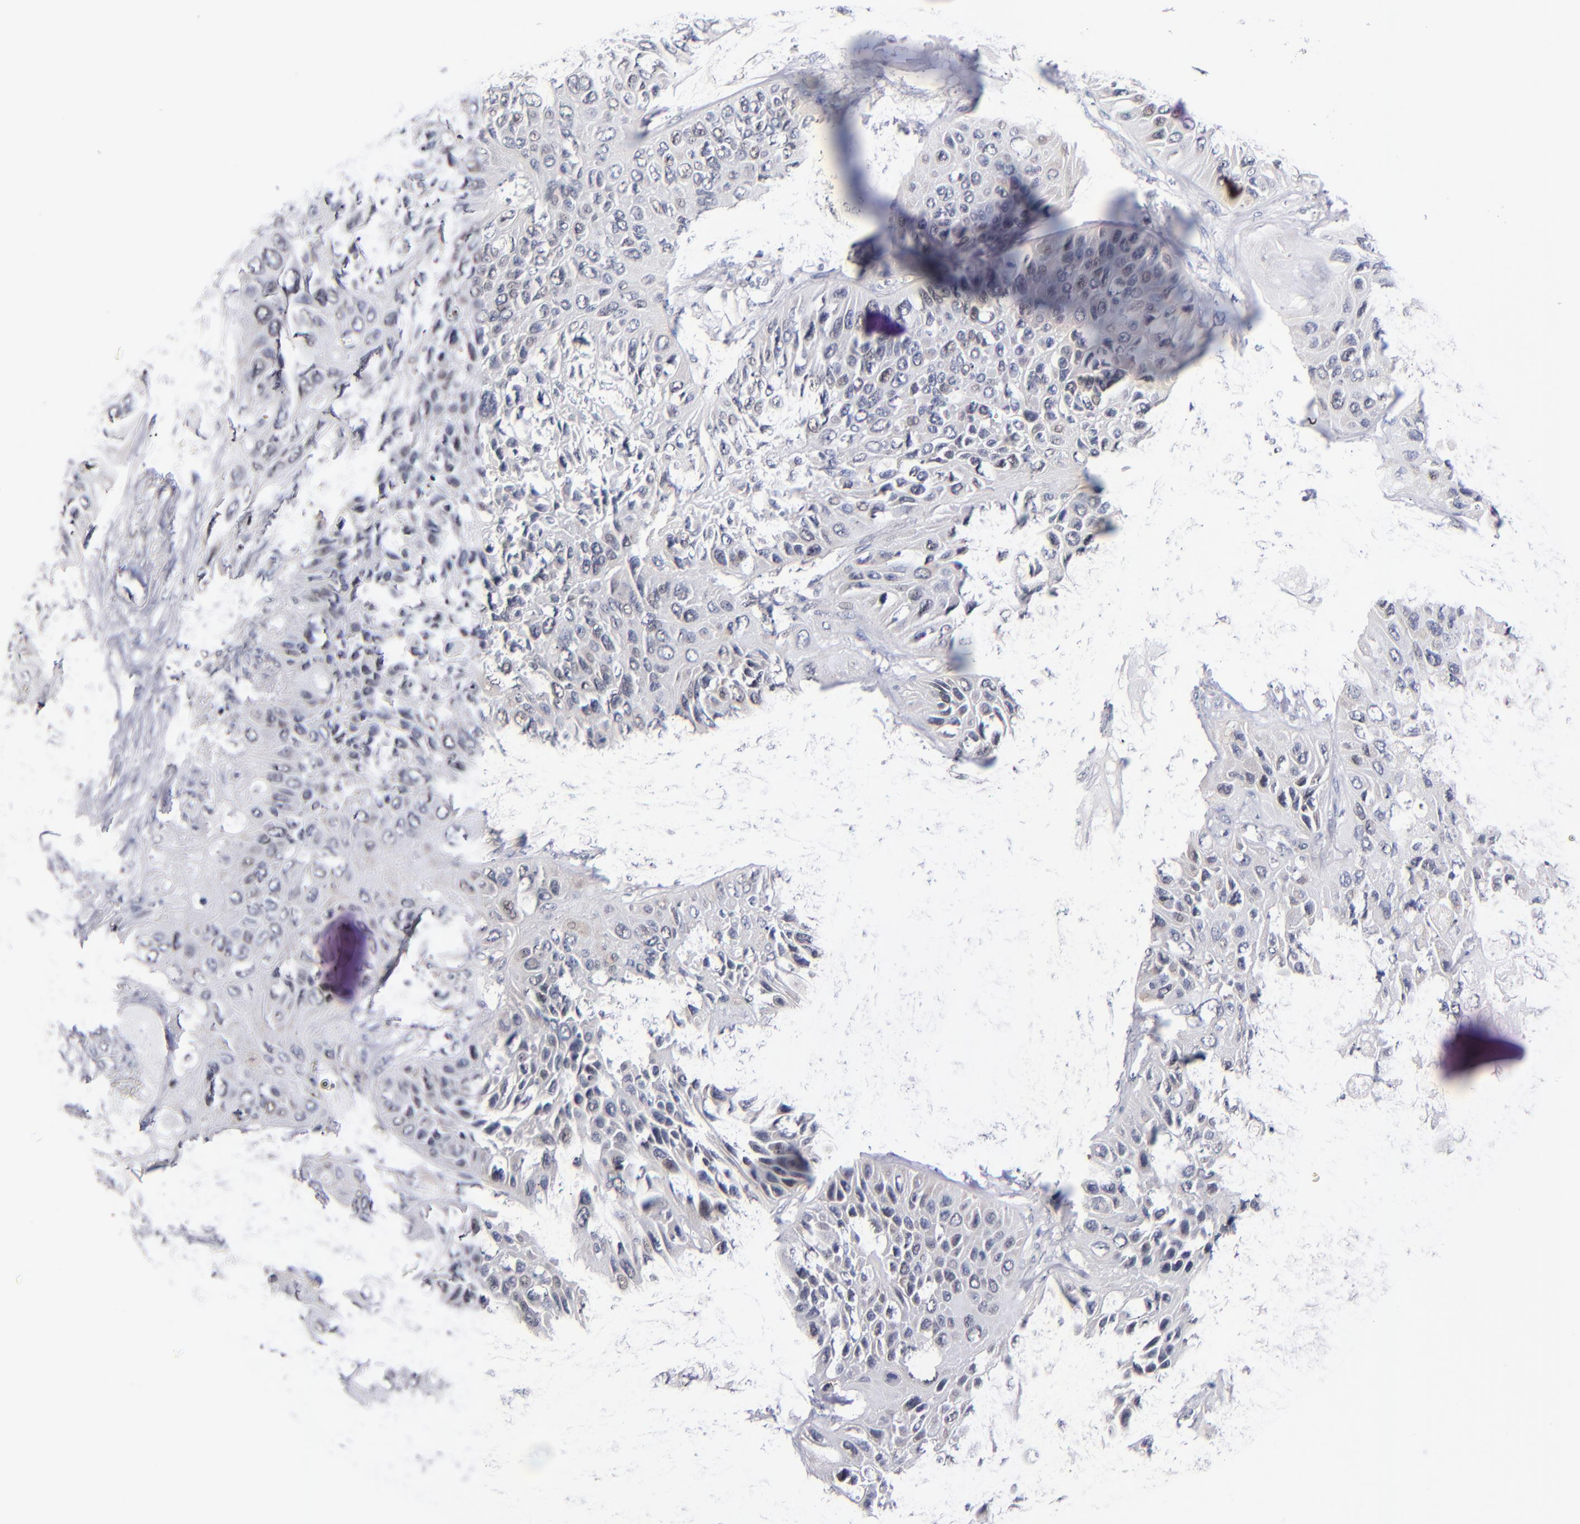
{"staining": {"intensity": "weak", "quantity": "<25%", "location": "nuclear"}, "tissue": "lung cancer", "cell_type": "Tumor cells", "image_type": "cancer", "snomed": [{"axis": "morphology", "description": "Squamous cell carcinoma, NOS"}, {"axis": "topography", "description": "Lung"}], "caption": "Tumor cells are negative for protein expression in human lung cancer.", "gene": "ODF2", "patient": {"sex": "female", "age": 76}}